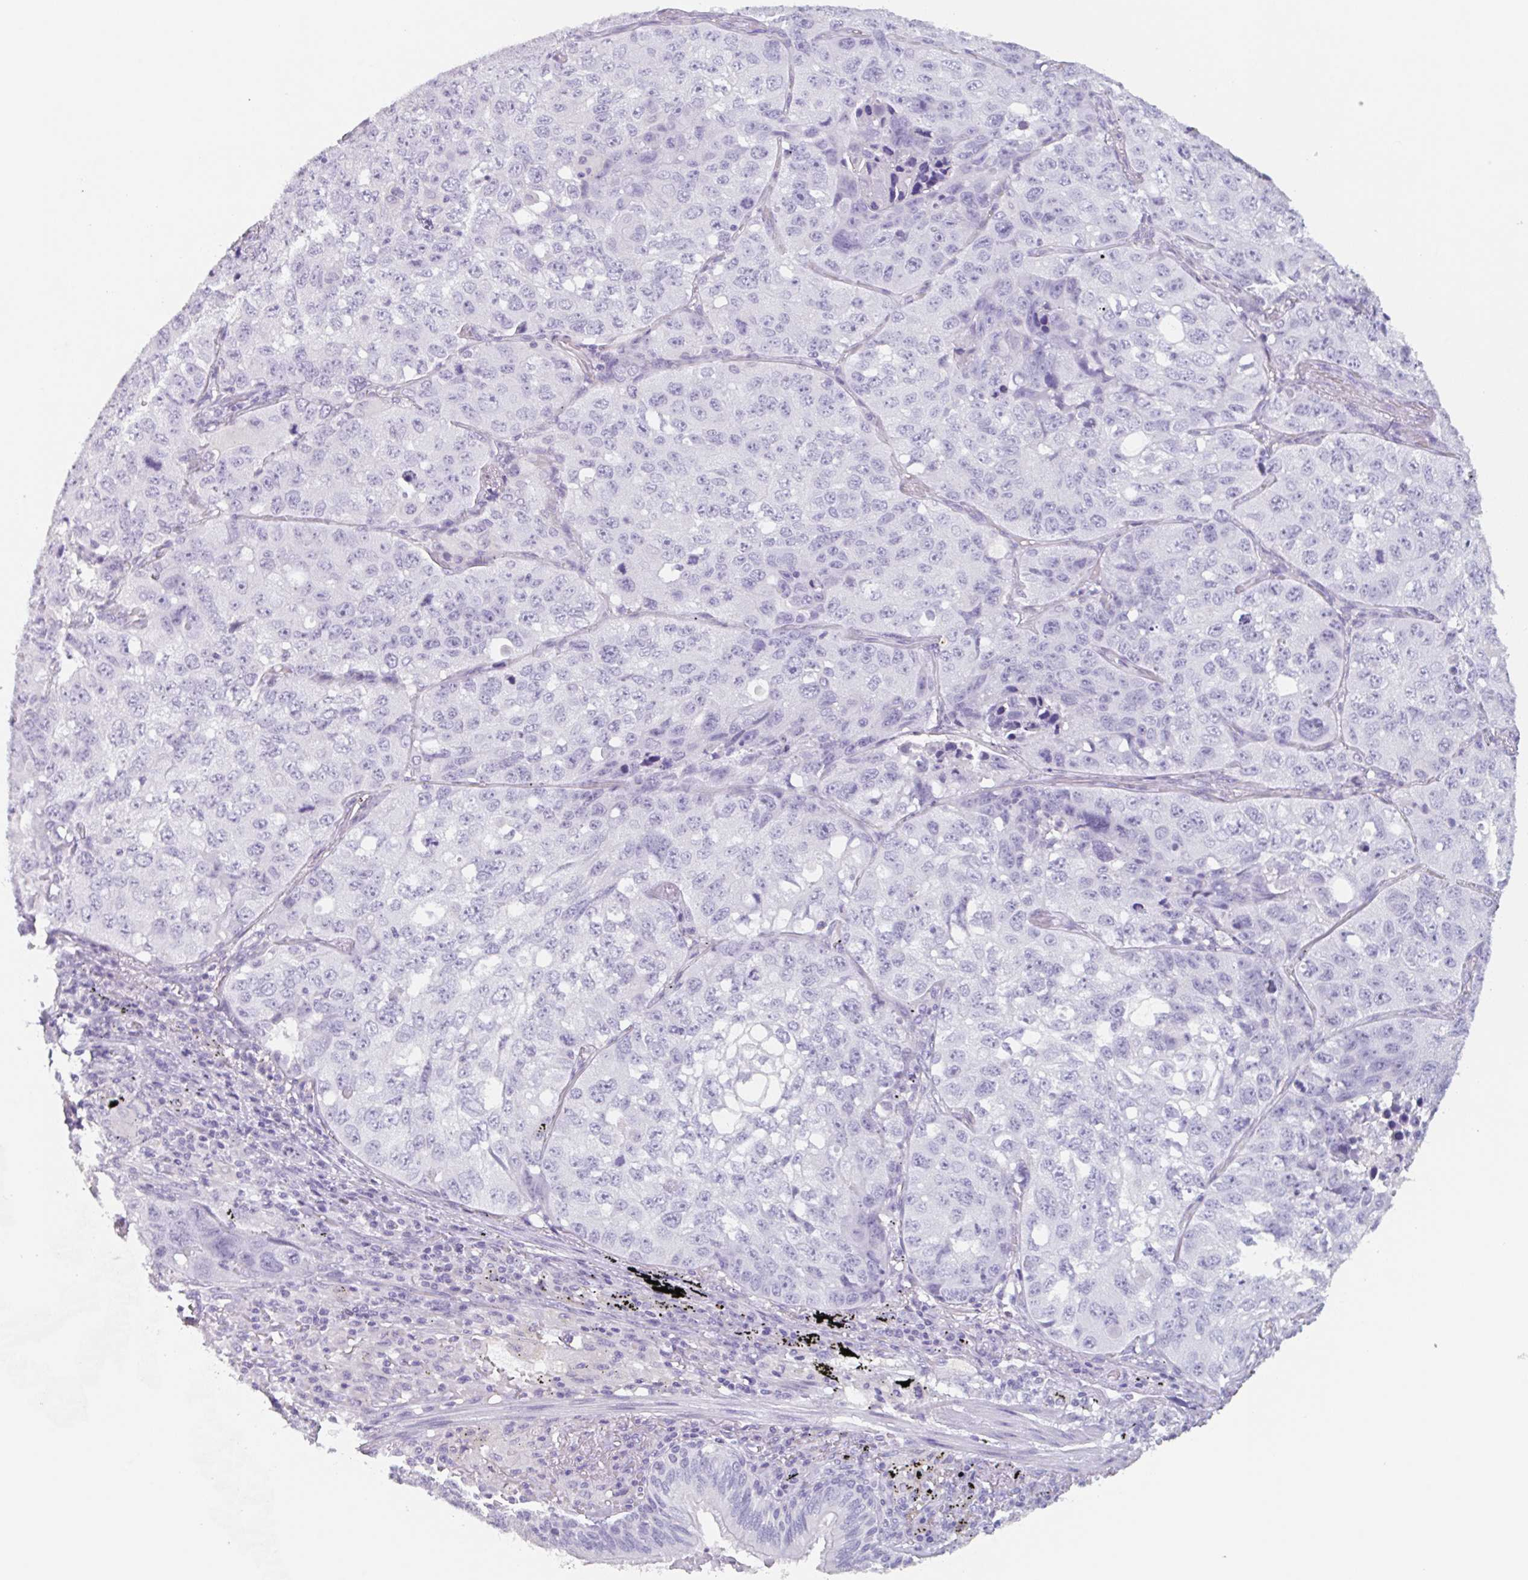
{"staining": {"intensity": "negative", "quantity": "none", "location": "none"}, "tissue": "lung cancer", "cell_type": "Tumor cells", "image_type": "cancer", "snomed": [{"axis": "morphology", "description": "Squamous cell carcinoma, NOS"}, {"axis": "topography", "description": "Lung"}], "caption": "This is an immunohistochemistry (IHC) histopathology image of lung cancer (squamous cell carcinoma). There is no staining in tumor cells.", "gene": "EMC4", "patient": {"sex": "male", "age": 60}}